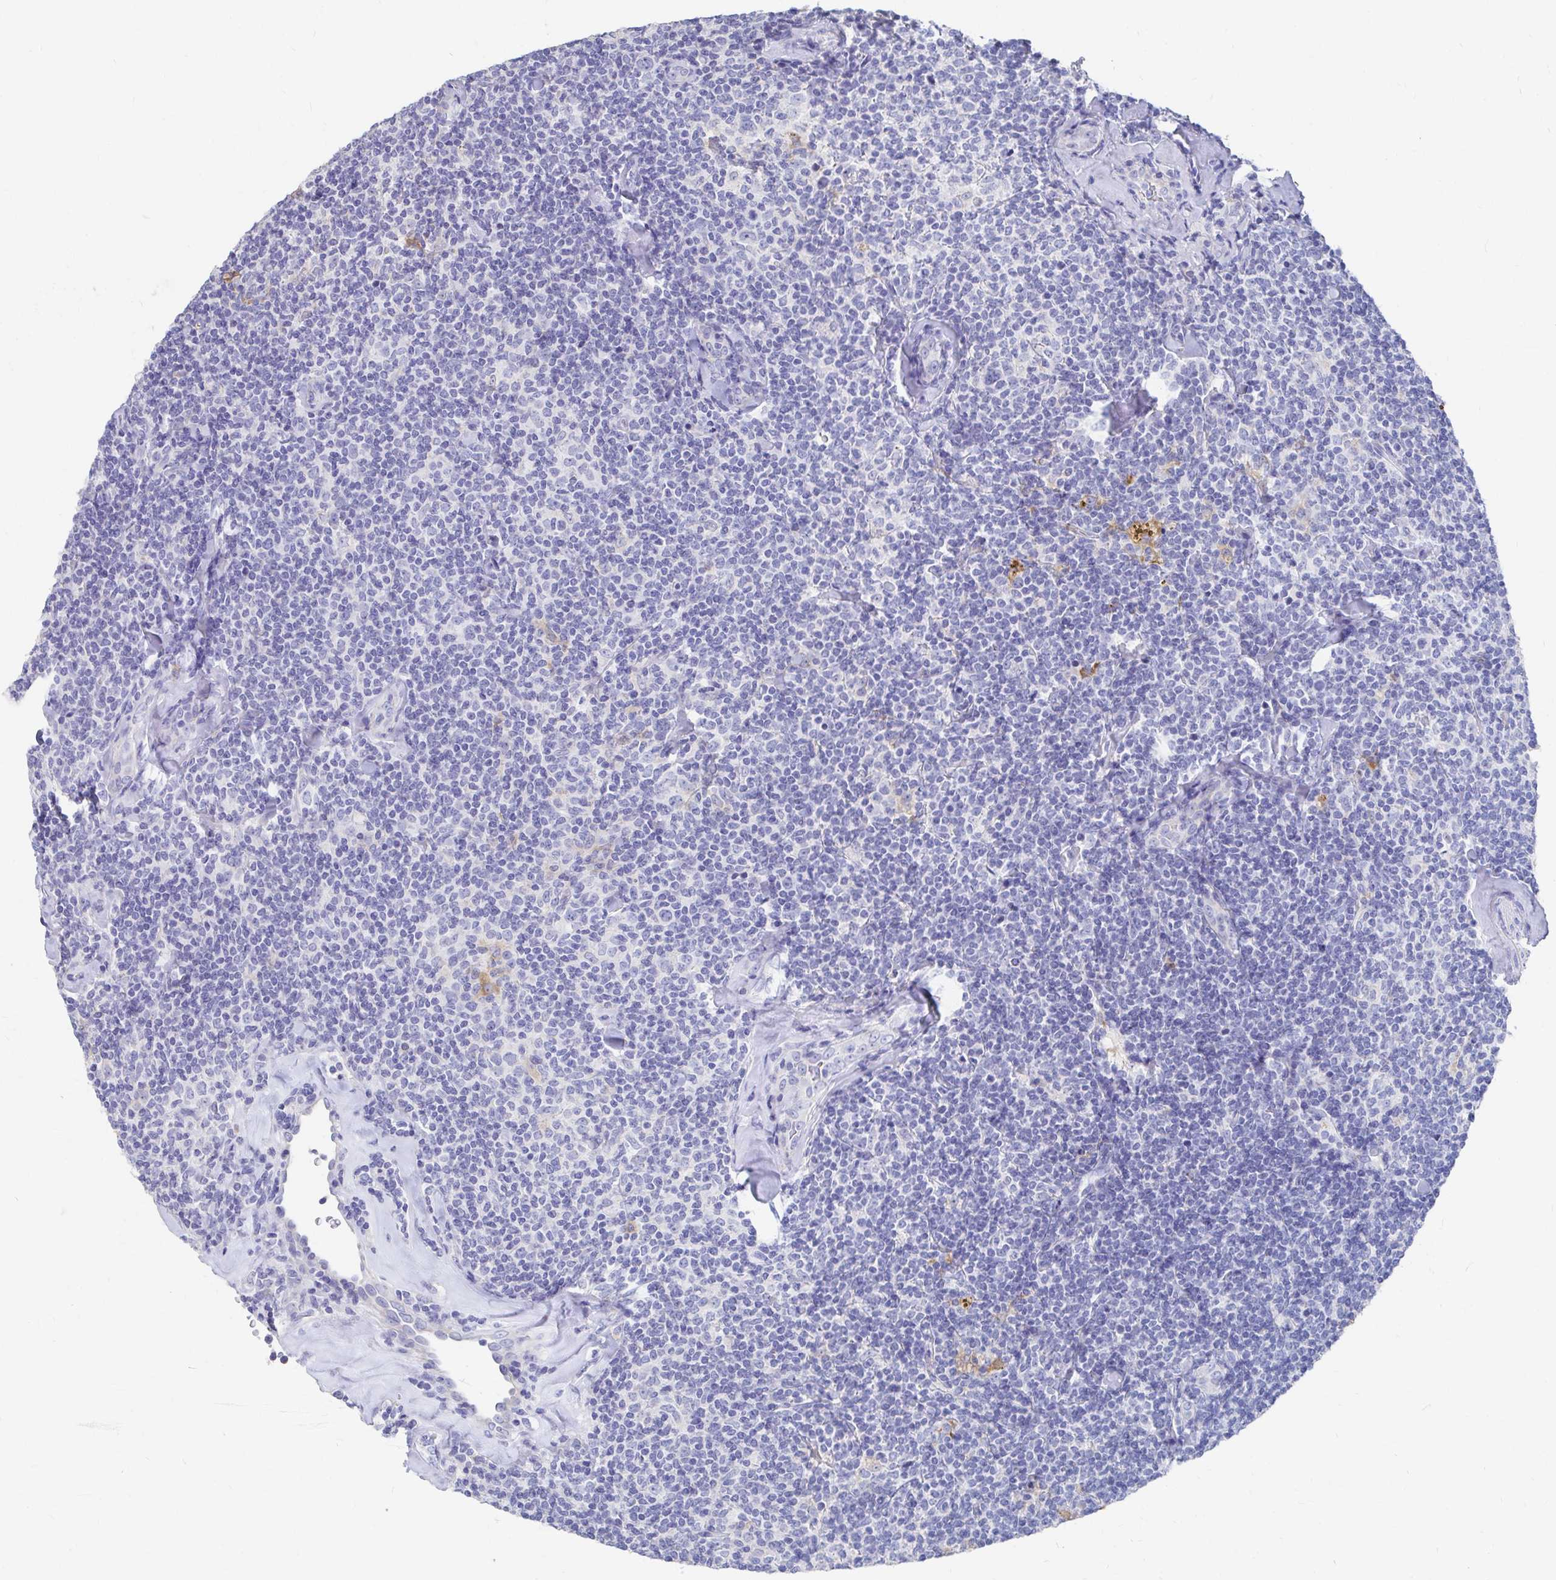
{"staining": {"intensity": "negative", "quantity": "none", "location": "none"}, "tissue": "lymphoma", "cell_type": "Tumor cells", "image_type": "cancer", "snomed": [{"axis": "morphology", "description": "Malignant lymphoma, non-Hodgkin's type, Low grade"}, {"axis": "topography", "description": "Lymph node"}], "caption": "Protein analysis of low-grade malignant lymphoma, non-Hodgkin's type demonstrates no significant expression in tumor cells. The staining was performed using DAB (3,3'-diaminobenzidine) to visualize the protein expression in brown, while the nuclei were stained in blue with hematoxylin (Magnification: 20x).", "gene": "LAMC3", "patient": {"sex": "female", "age": 56}}